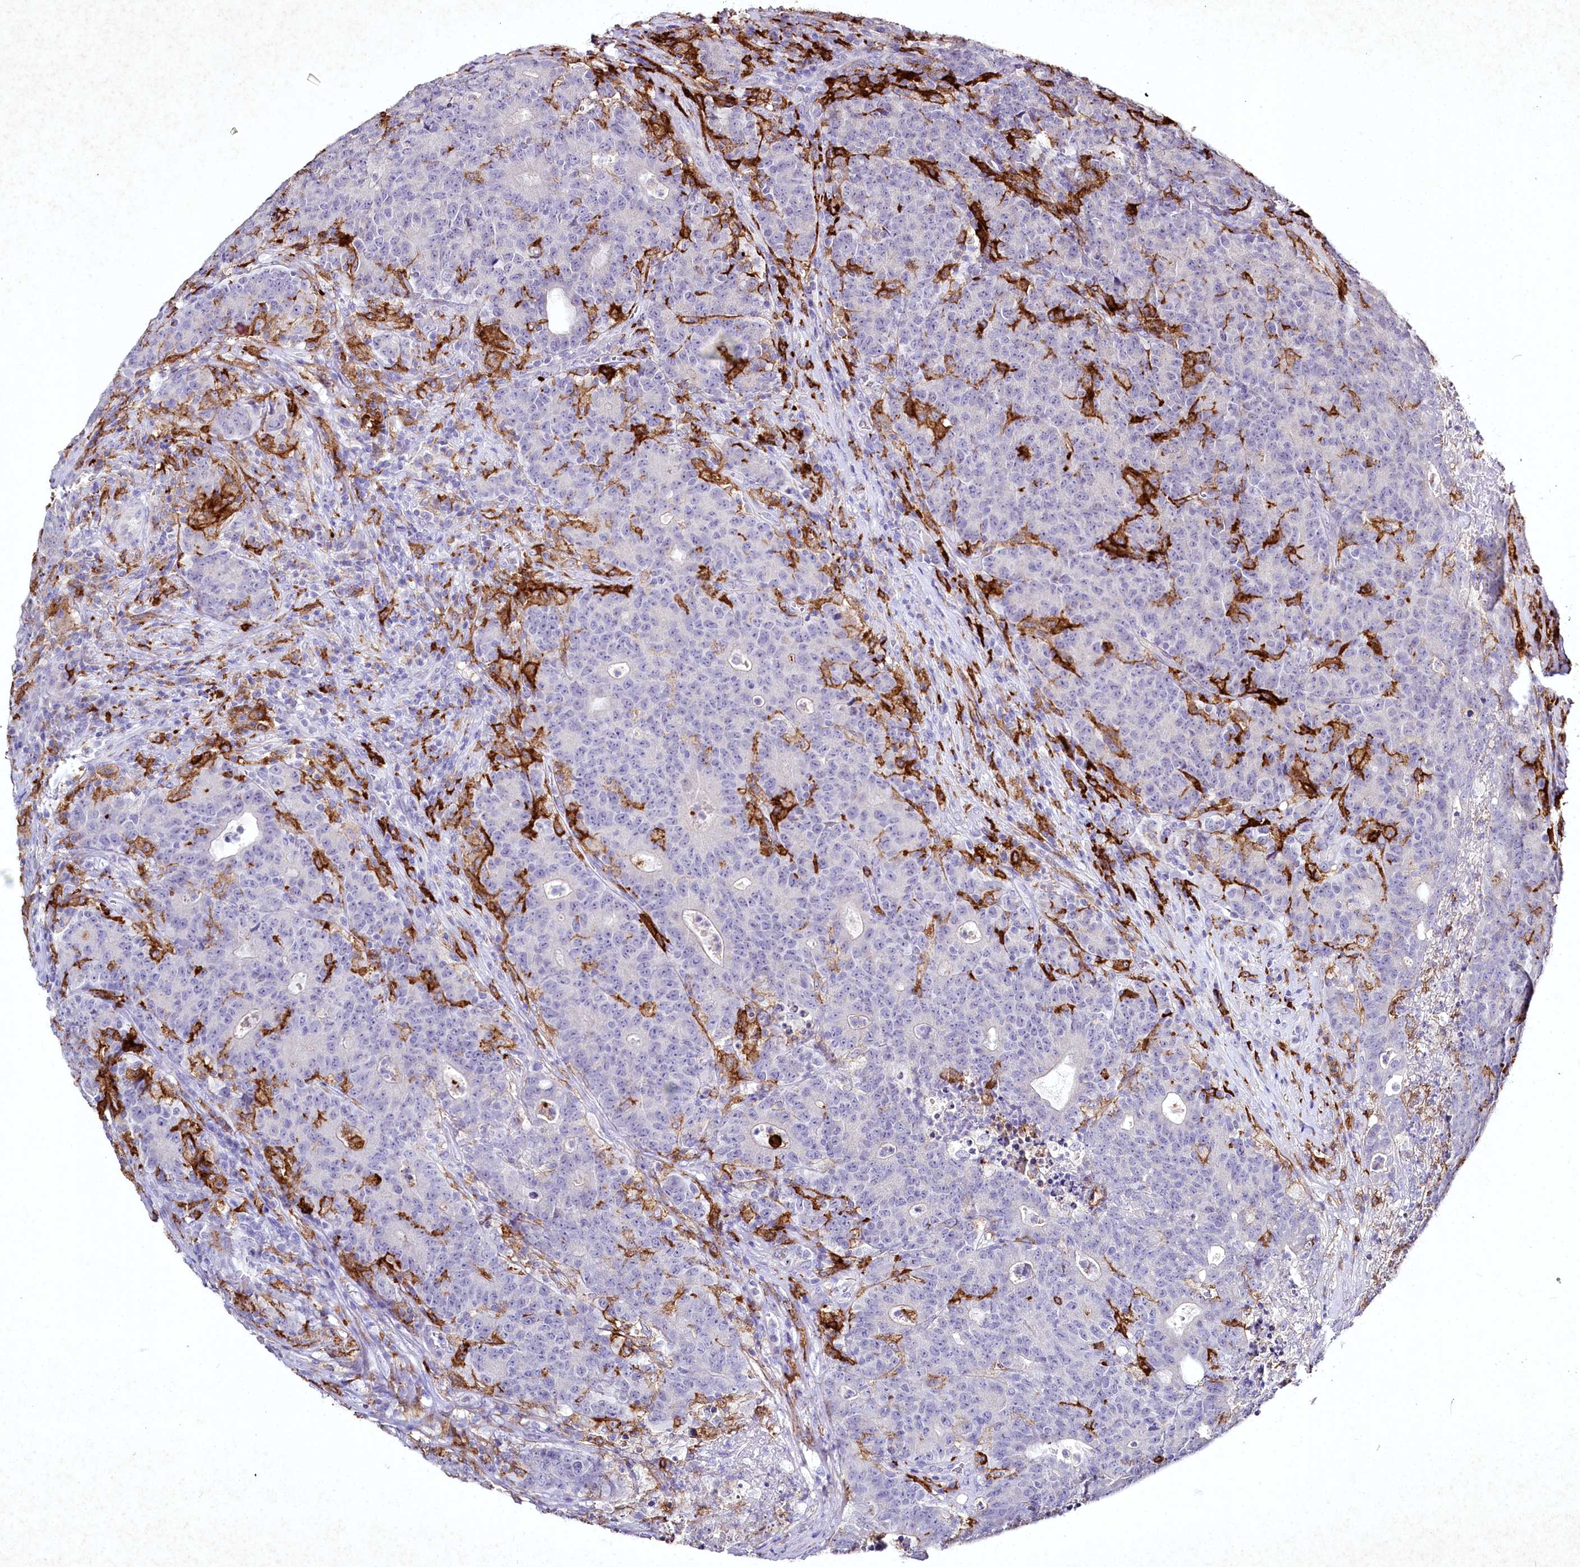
{"staining": {"intensity": "negative", "quantity": "none", "location": "none"}, "tissue": "colorectal cancer", "cell_type": "Tumor cells", "image_type": "cancer", "snomed": [{"axis": "morphology", "description": "Adenocarcinoma, NOS"}, {"axis": "topography", "description": "Colon"}], "caption": "Colorectal adenocarcinoma was stained to show a protein in brown. There is no significant staining in tumor cells.", "gene": "CLEC4M", "patient": {"sex": "female", "age": 75}}